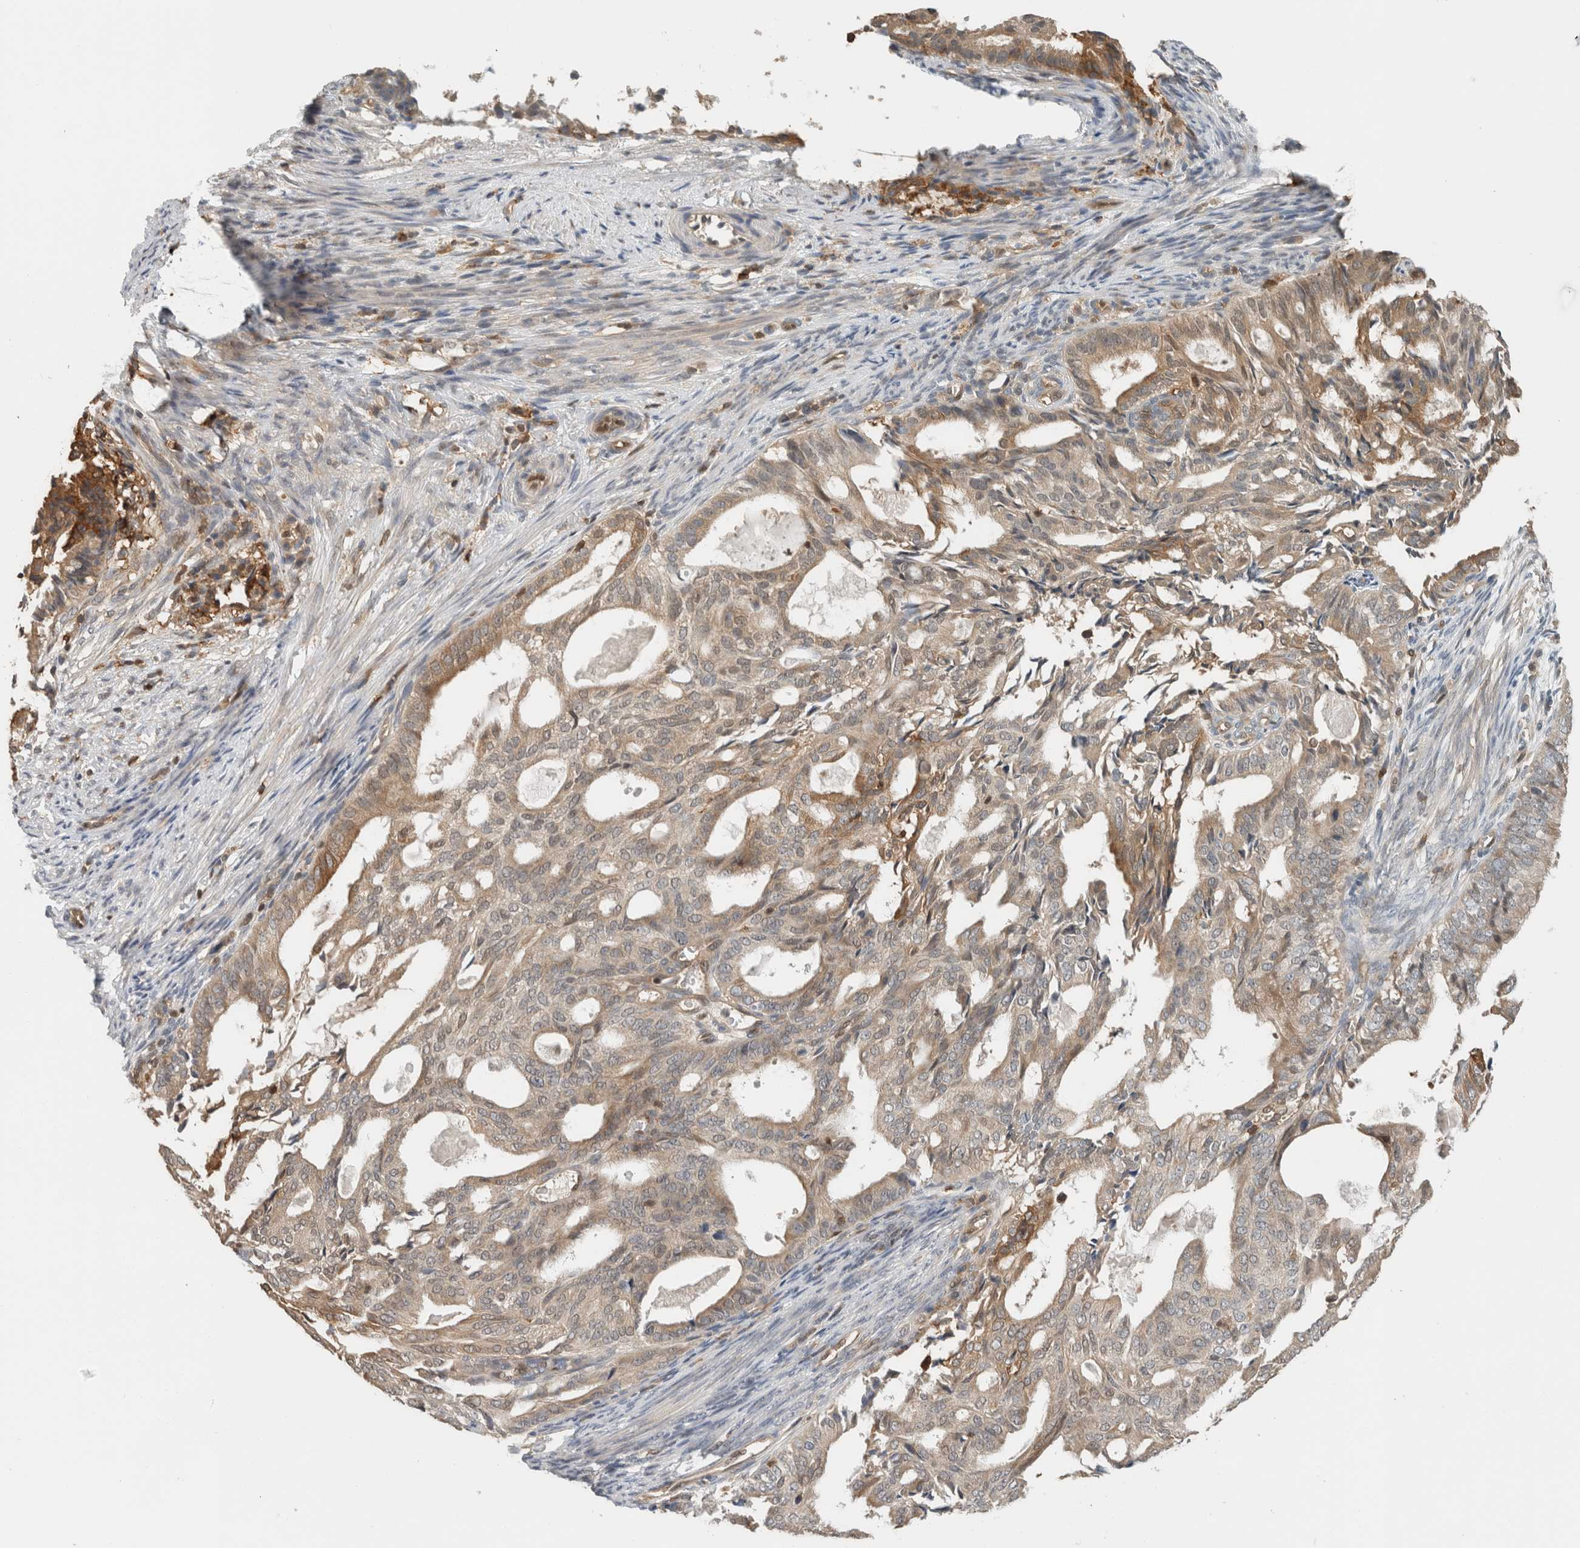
{"staining": {"intensity": "moderate", "quantity": "<25%", "location": "cytoplasmic/membranous"}, "tissue": "endometrial cancer", "cell_type": "Tumor cells", "image_type": "cancer", "snomed": [{"axis": "morphology", "description": "Adenocarcinoma, NOS"}, {"axis": "topography", "description": "Endometrium"}], "caption": "The image demonstrates staining of endometrial adenocarcinoma, revealing moderate cytoplasmic/membranous protein expression (brown color) within tumor cells. Using DAB (brown) and hematoxylin (blue) stains, captured at high magnification using brightfield microscopy.", "gene": "PFDN4", "patient": {"sex": "female", "age": 58}}